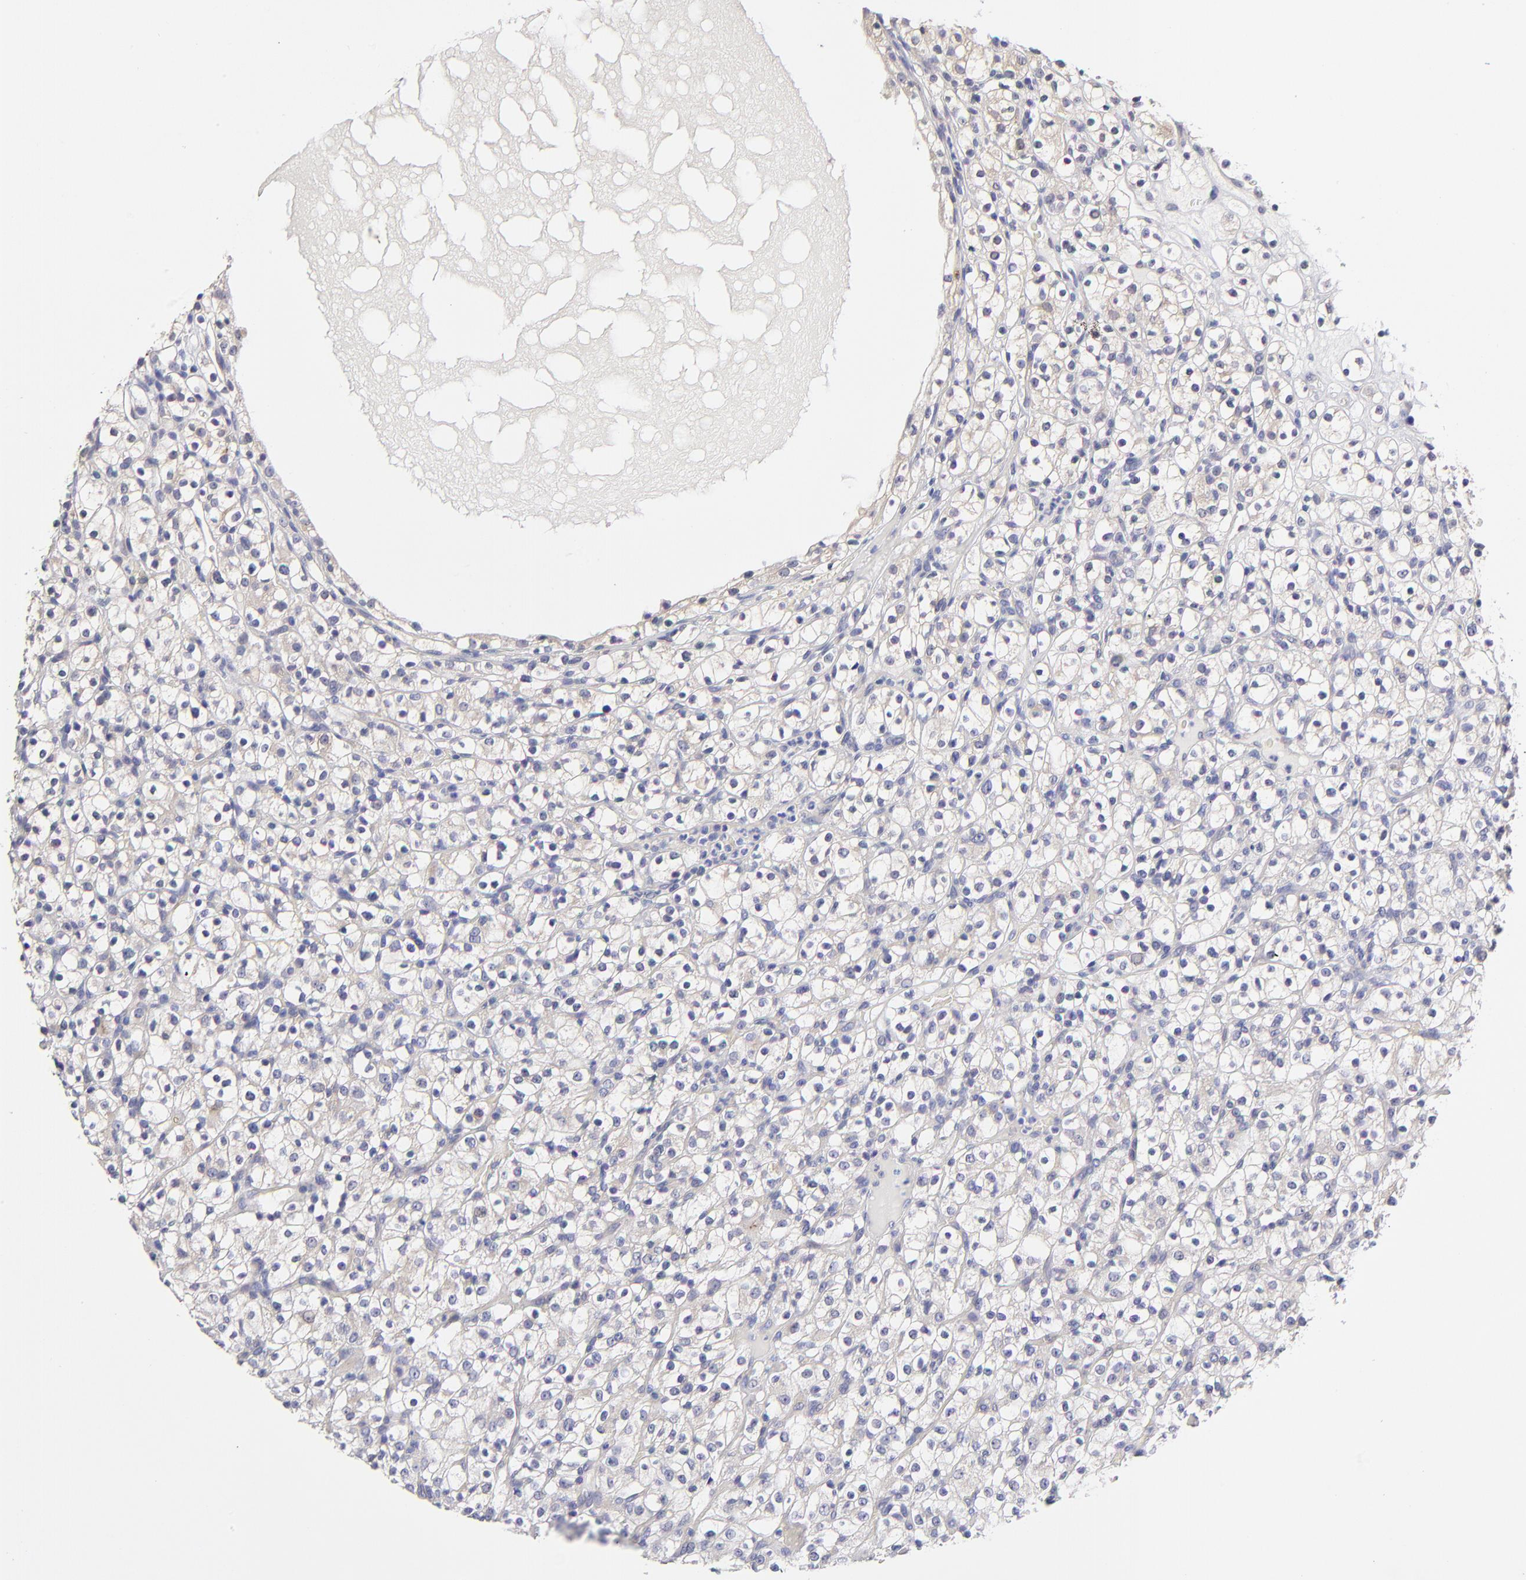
{"staining": {"intensity": "negative", "quantity": "none", "location": "none"}, "tissue": "renal cancer", "cell_type": "Tumor cells", "image_type": "cancer", "snomed": [{"axis": "morphology", "description": "Normal tissue, NOS"}, {"axis": "morphology", "description": "Adenocarcinoma, NOS"}, {"axis": "topography", "description": "Kidney"}], "caption": "DAB immunohistochemical staining of renal cancer (adenocarcinoma) shows no significant staining in tumor cells. (DAB immunohistochemistry, high magnification).", "gene": "BTG2", "patient": {"sex": "female", "age": 72}}